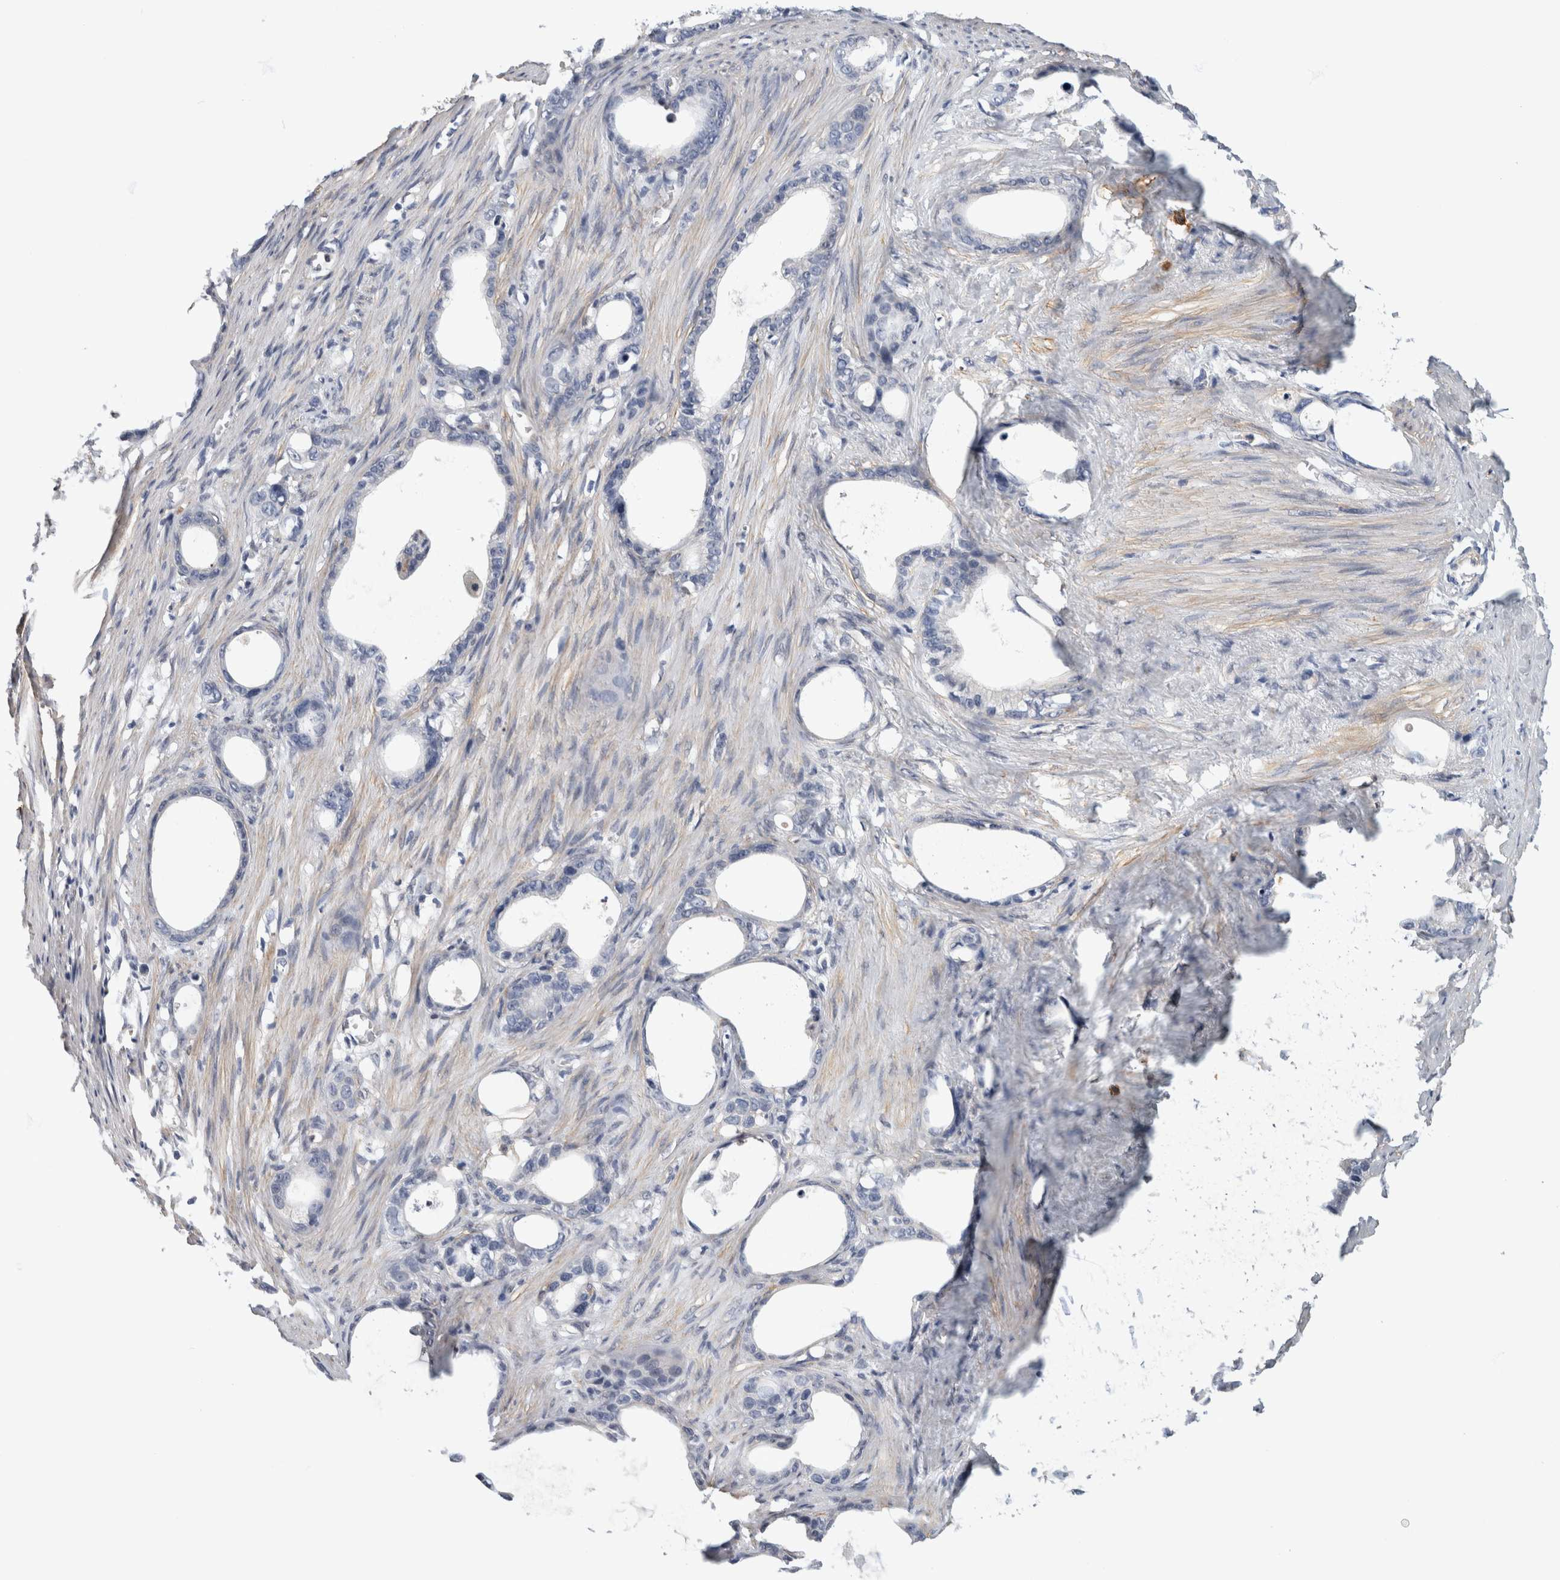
{"staining": {"intensity": "negative", "quantity": "none", "location": "none"}, "tissue": "stomach cancer", "cell_type": "Tumor cells", "image_type": "cancer", "snomed": [{"axis": "morphology", "description": "Adenocarcinoma, NOS"}, {"axis": "topography", "description": "Stomach"}], "caption": "Tumor cells show no significant protein positivity in stomach cancer. (Brightfield microscopy of DAB (3,3'-diaminobenzidine) IHC at high magnification).", "gene": "PGM1", "patient": {"sex": "female", "age": 75}}